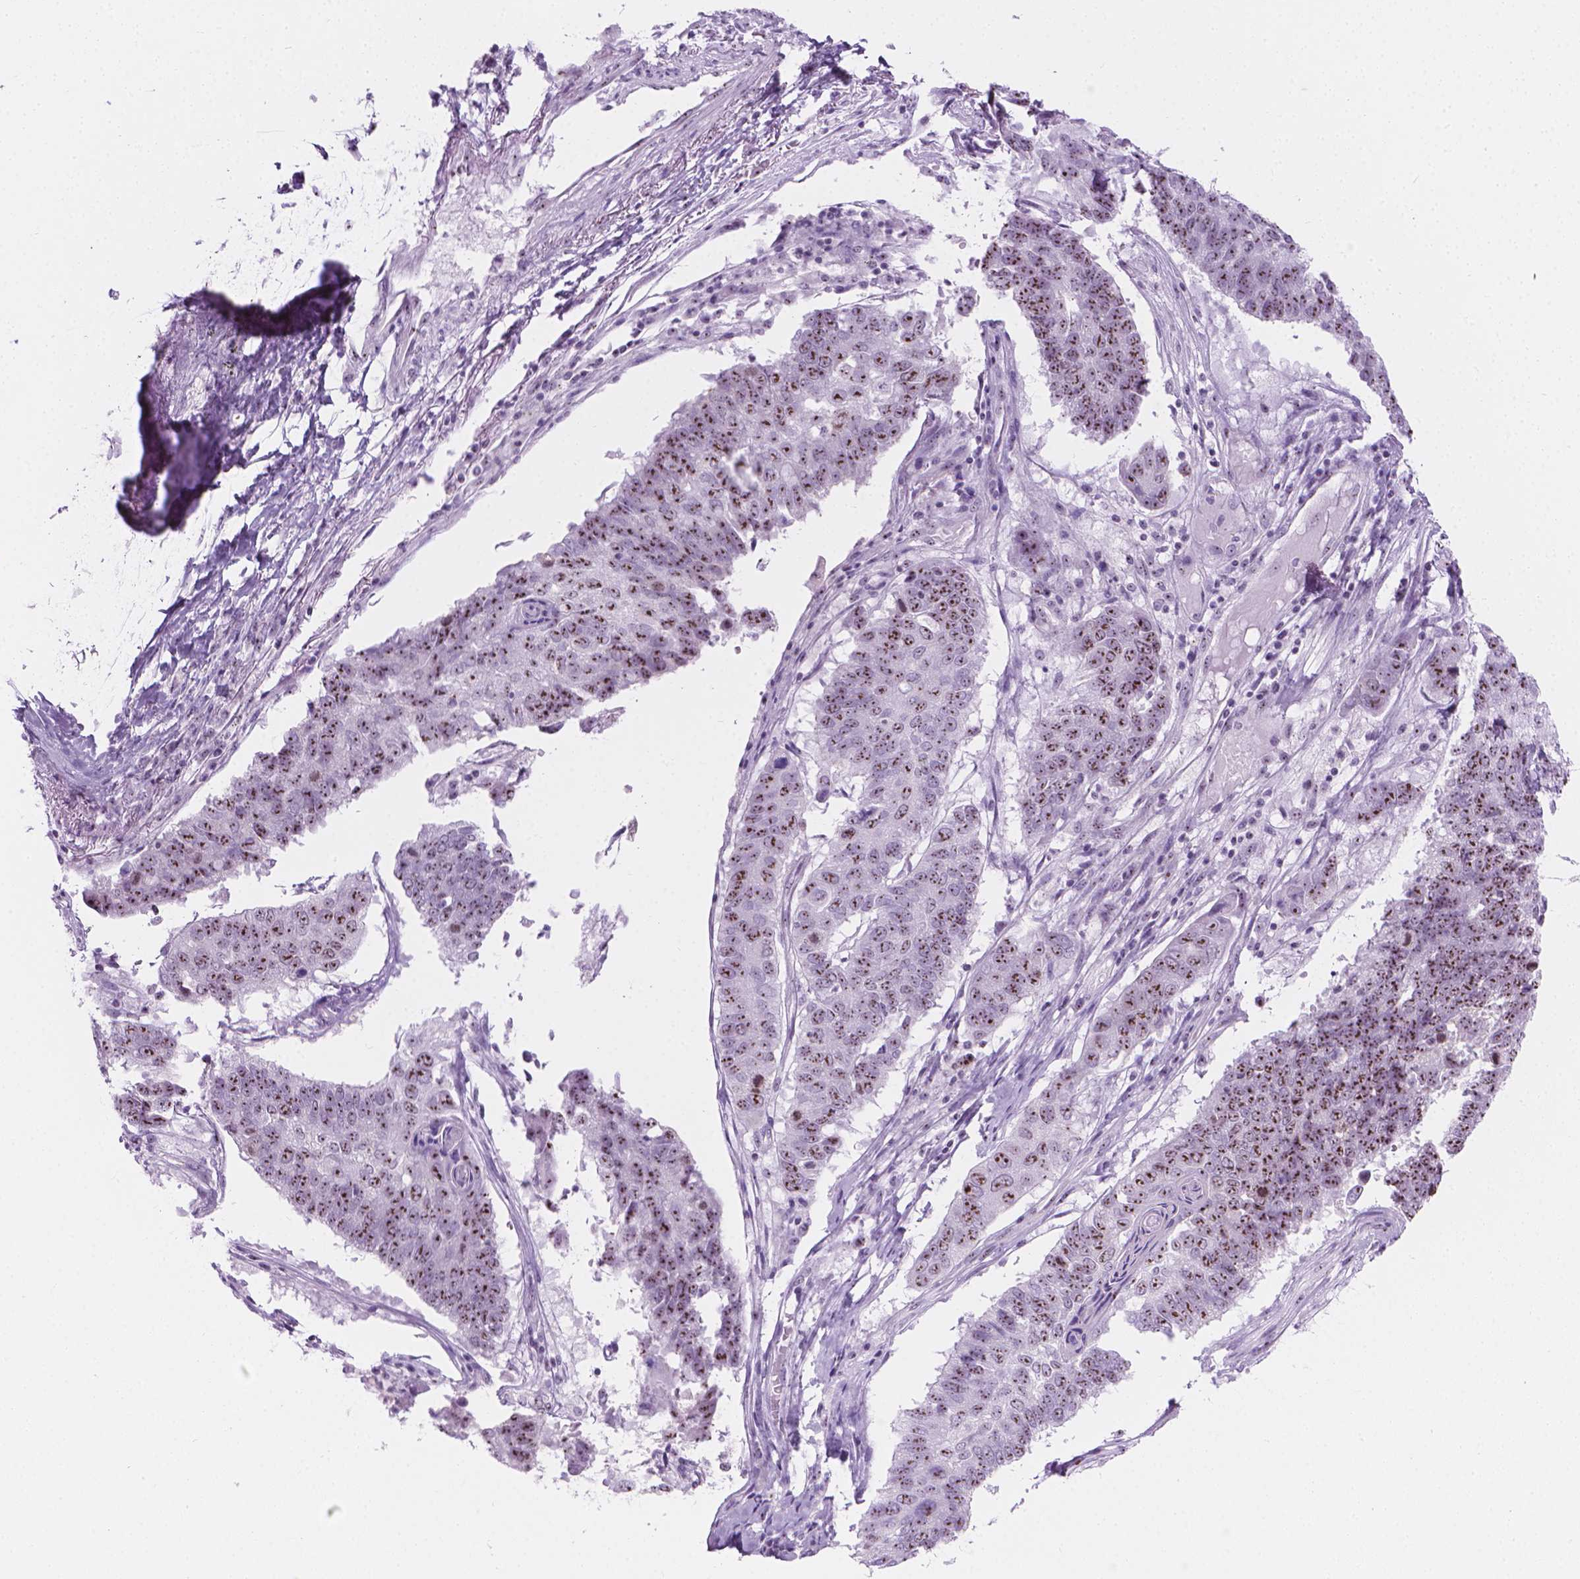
{"staining": {"intensity": "moderate", "quantity": ">75%", "location": "nuclear"}, "tissue": "lung cancer", "cell_type": "Tumor cells", "image_type": "cancer", "snomed": [{"axis": "morphology", "description": "Squamous cell carcinoma, NOS"}, {"axis": "topography", "description": "Lung"}], "caption": "The micrograph shows staining of squamous cell carcinoma (lung), revealing moderate nuclear protein positivity (brown color) within tumor cells.", "gene": "NOL7", "patient": {"sex": "male", "age": 73}}